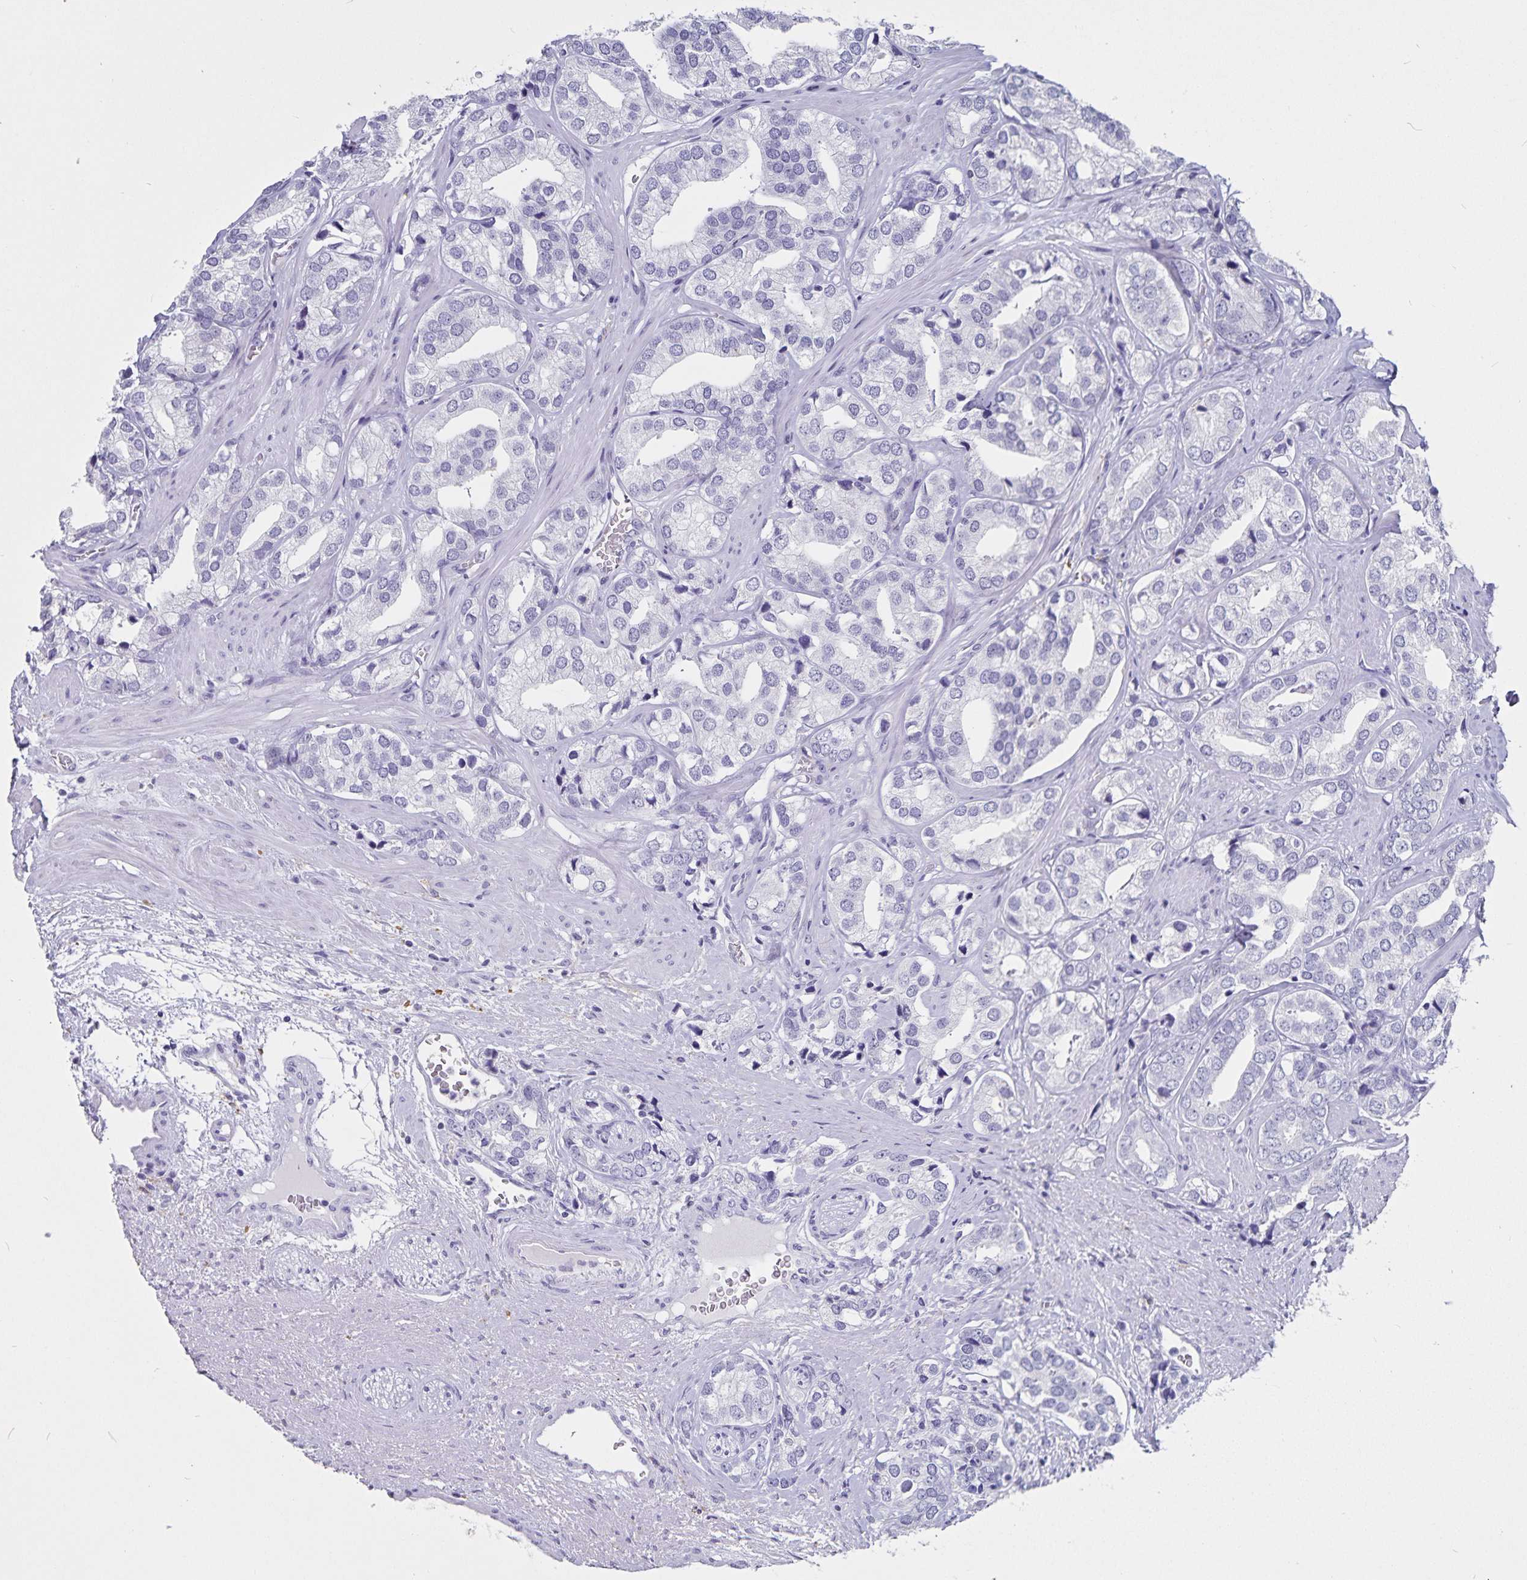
{"staining": {"intensity": "negative", "quantity": "none", "location": "none"}, "tissue": "prostate cancer", "cell_type": "Tumor cells", "image_type": "cancer", "snomed": [{"axis": "morphology", "description": "Adenocarcinoma, High grade"}, {"axis": "topography", "description": "Prostate"}], "caption": "High magnification brightfield microscopy of prostate cancer stained with DAB (brown) and counterstained with hematoxylin (blue): tumor cells show no significant expression. (DAB immunohistochemistry with hematoxylin counter stain).", "gene": "PLAC1", "patient": {"sex": "male", "age": 58}}